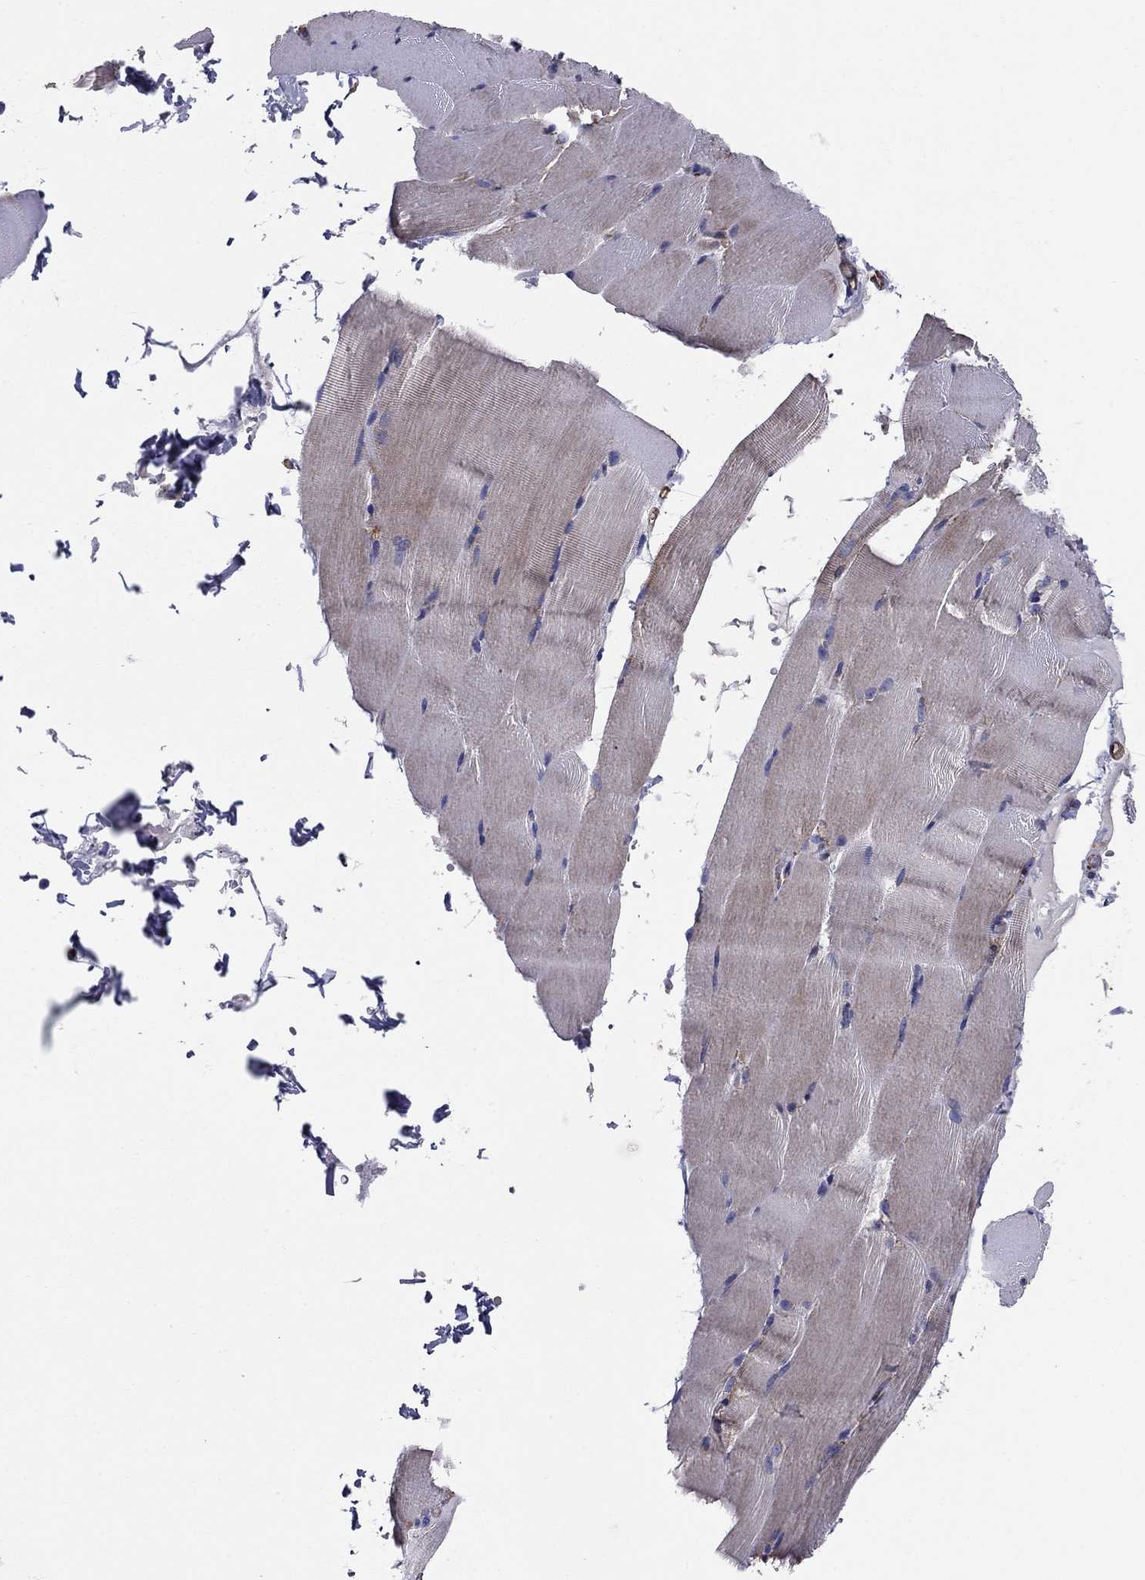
{"staining": {"intensity": "negative", "quantity": "none", "location": "none"}, "tissue": "skeletal muscle", "cell_type": "Myocytes", "image_type": "normal", "snomed": [{"axis": "morphology", "description": "Normal tissue, NOS"}, {"axis": "topography", "description": "Skeletal muscle"}], "caption": "Immunohistochemistry (IHC) histopathology image of benign skeletal muscle: human skeletal muscle stained with DAB (3,3'-diaminobenzidine) shows no significant protein positivity in myocytes.", "gene": "EMP2", "patient": {"sex": "female", "age": 37}}